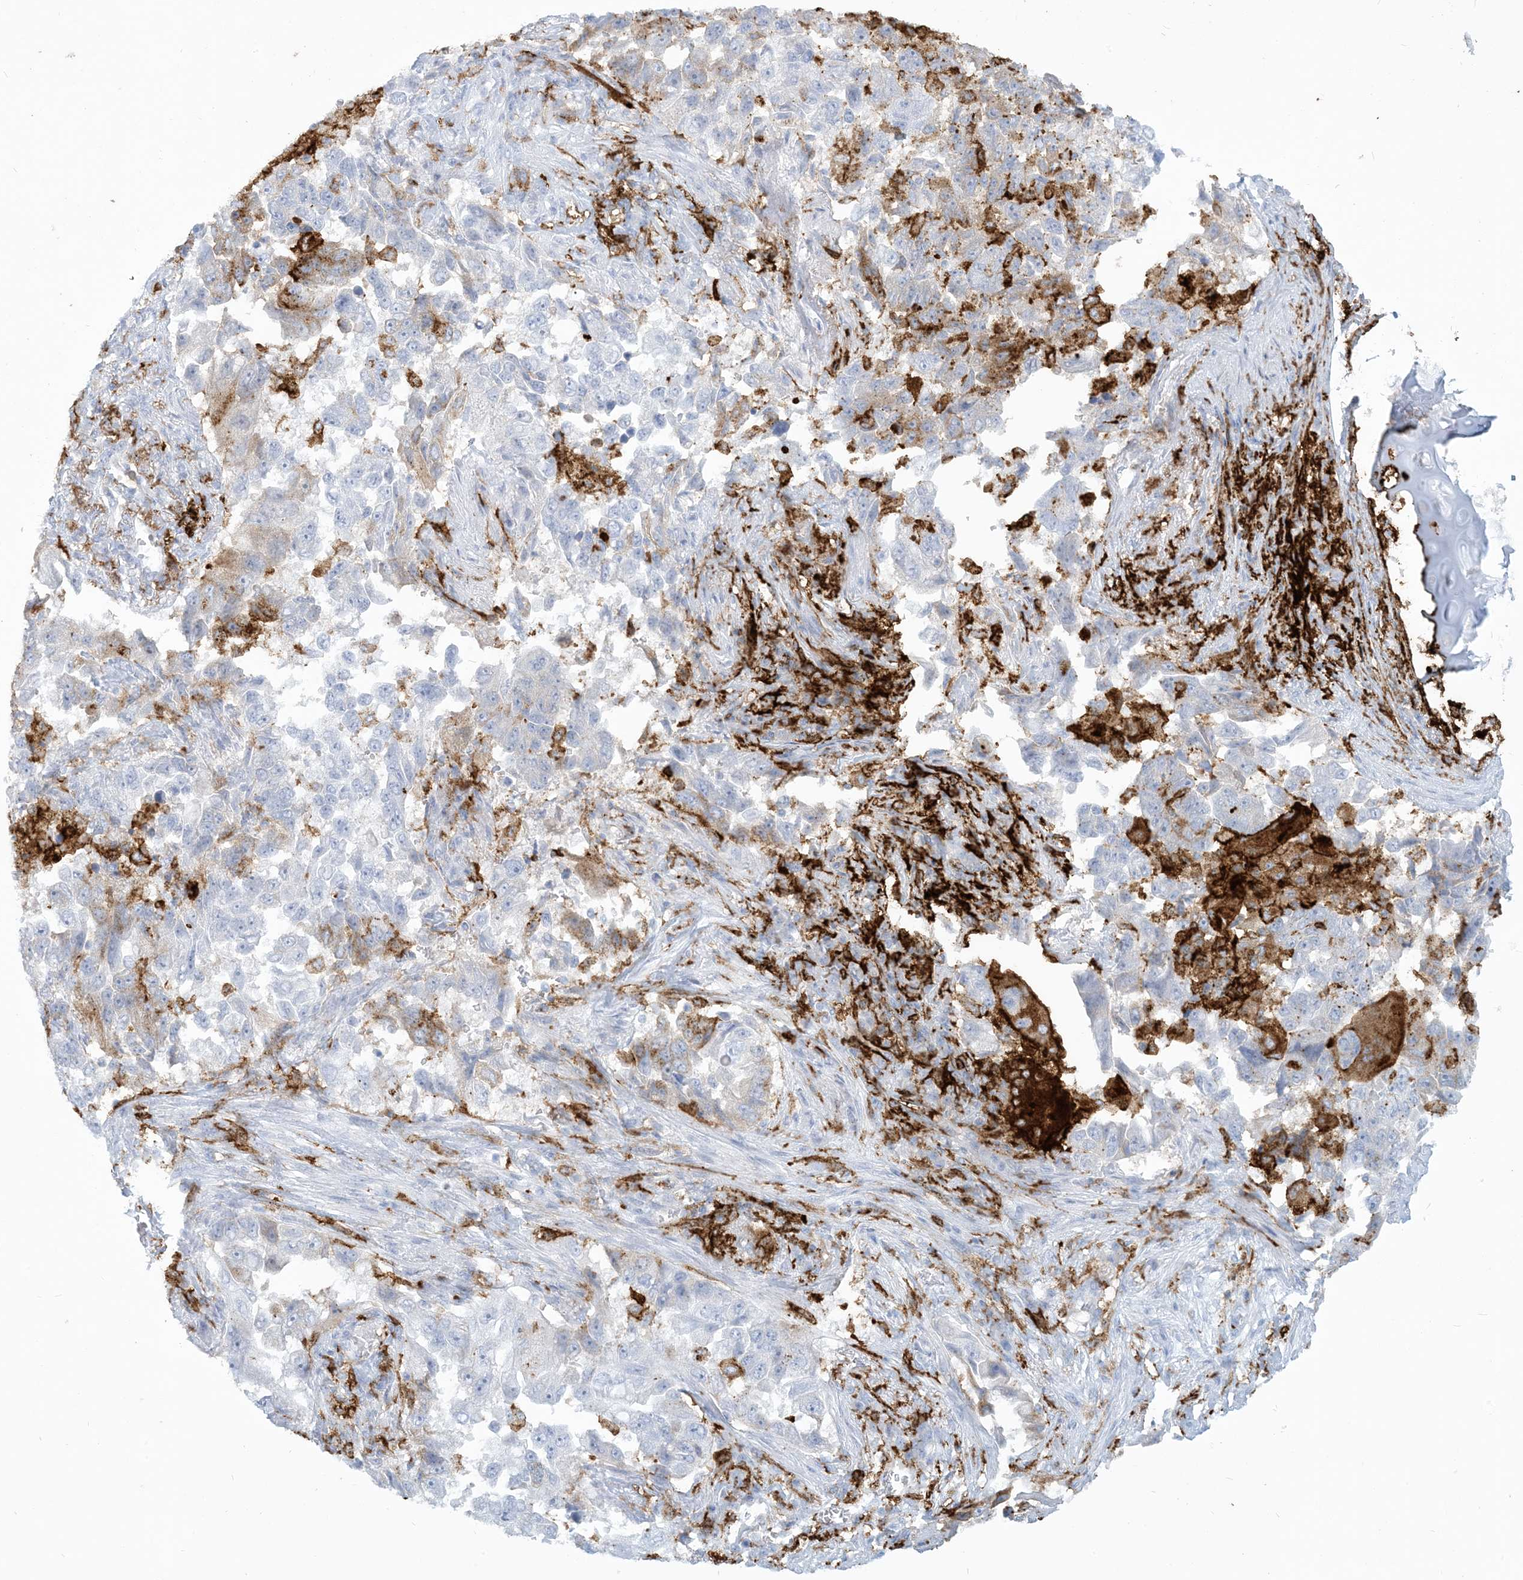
{"staining": {"intensity": "moderate", "quantity": "<25%", "location": "cytoplasmic/membranous"}, "tissue": "lung cancer", "cell_type": "Tumor cells", "image_type": "cancer", "snomed": [{"axis": "morphology", "description": "Adenocarcinoma, NOS"}, {"axis": "topography", "description": "Lung"}], "caption": "A brown stain highlights moderate cytoplasmic/membranous staining of a protein in lung cancer tumor cells.", "gene": "HLA-DRB1", "patient": {"sex": "female", "age": 51}}